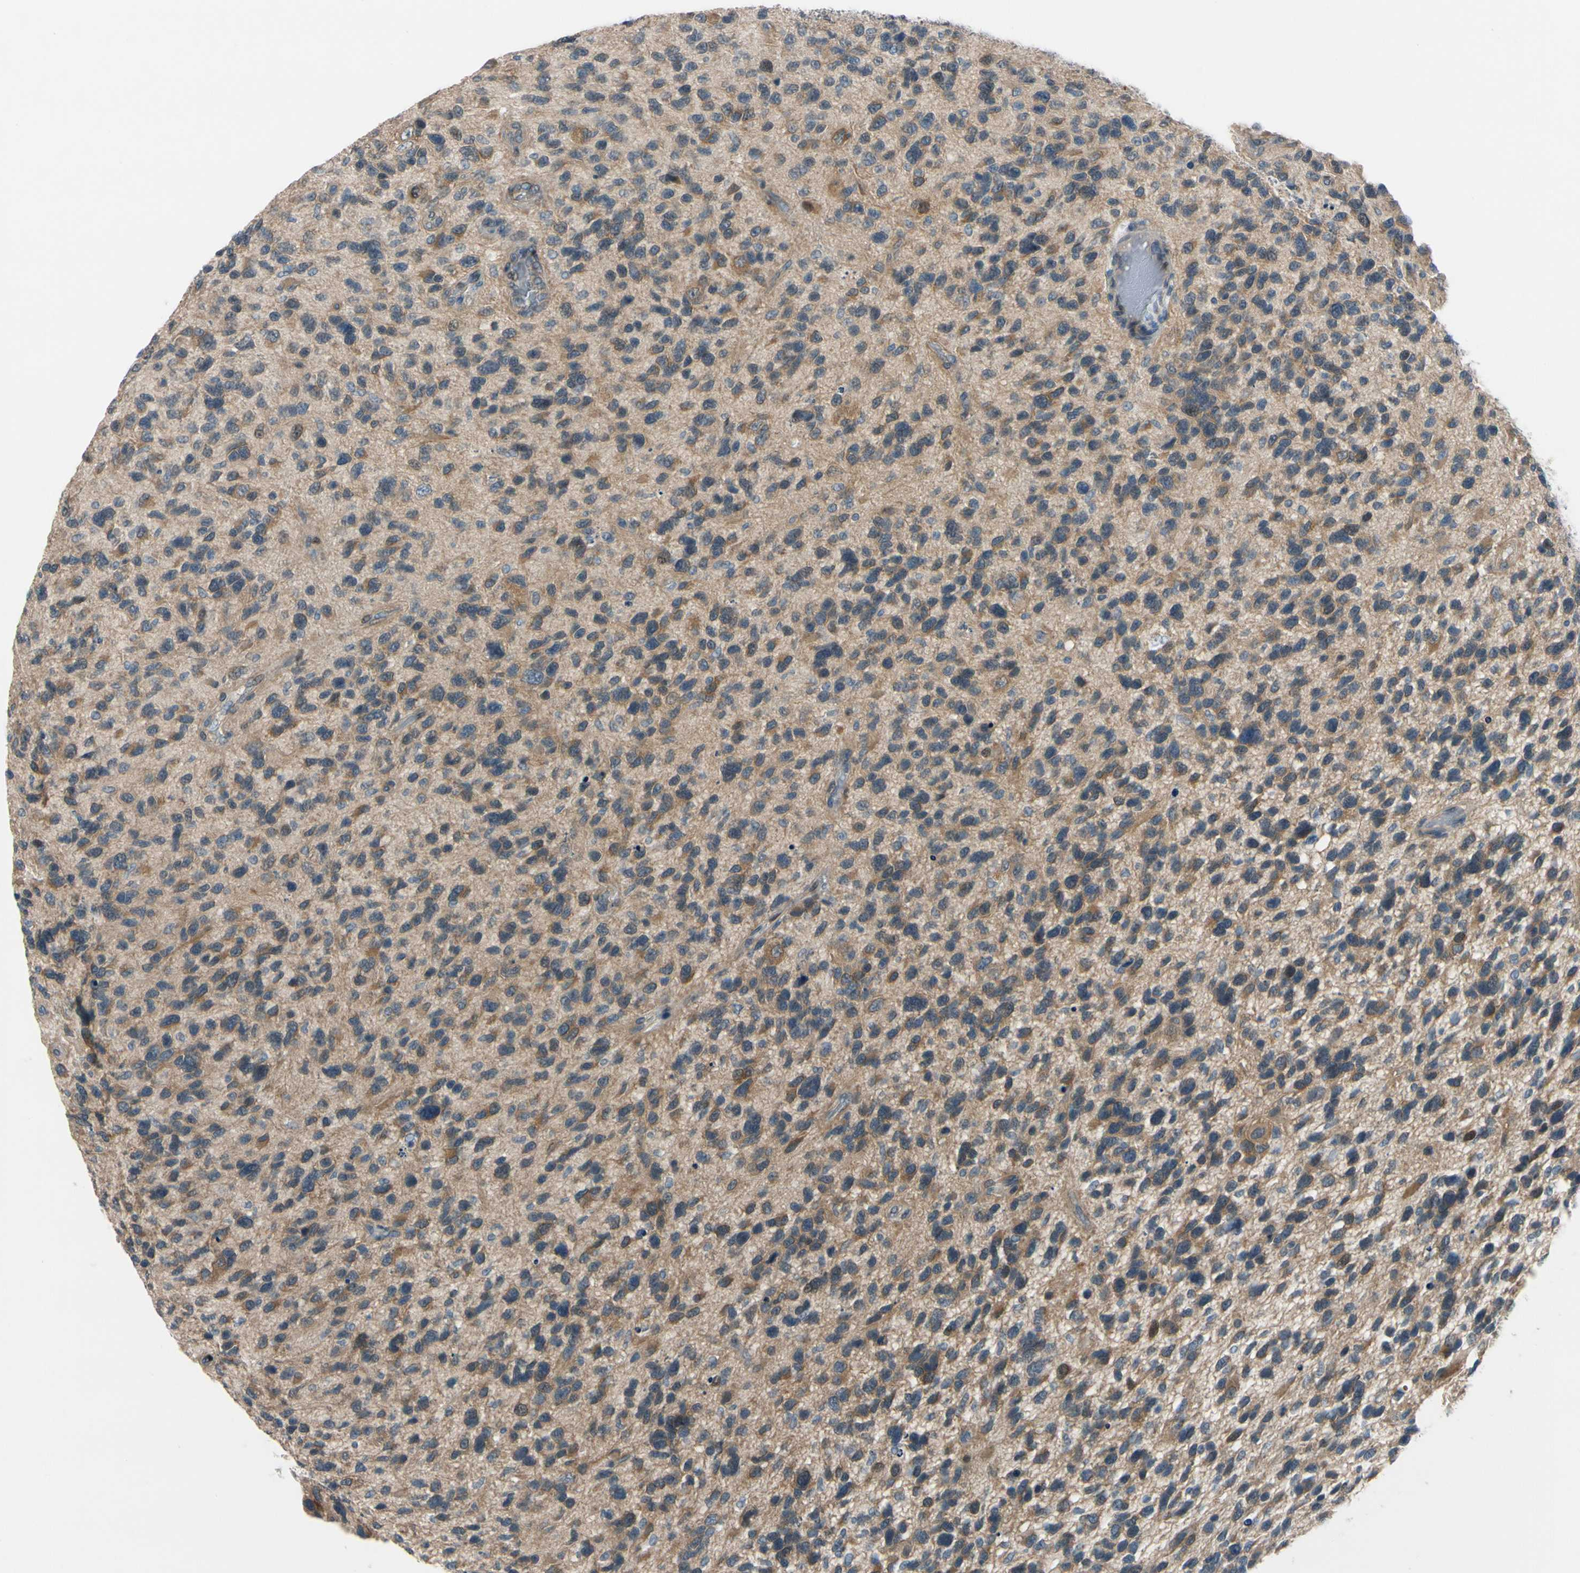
{"staining": {"intensity": "moderate", "quantity": "25%-75%", "location": "cytoplasmic/membranous"}, "tissue": "glioma", "cell_type": "Tumor cells", "image_type": "cancer", "snomed": [{"axis": "morphology", "description": "Glioma, malignant, High grade"}, {"axis": "topography", "description": "Brain"}], "caption": "Glioma stained for a protein (brown) exhibits moderate cytoplasmic/membranous positive positivity in about 25%-75% of tumor cells.", "gene": "CFAP36", "patient": {"sex": "female", "age": 58}}